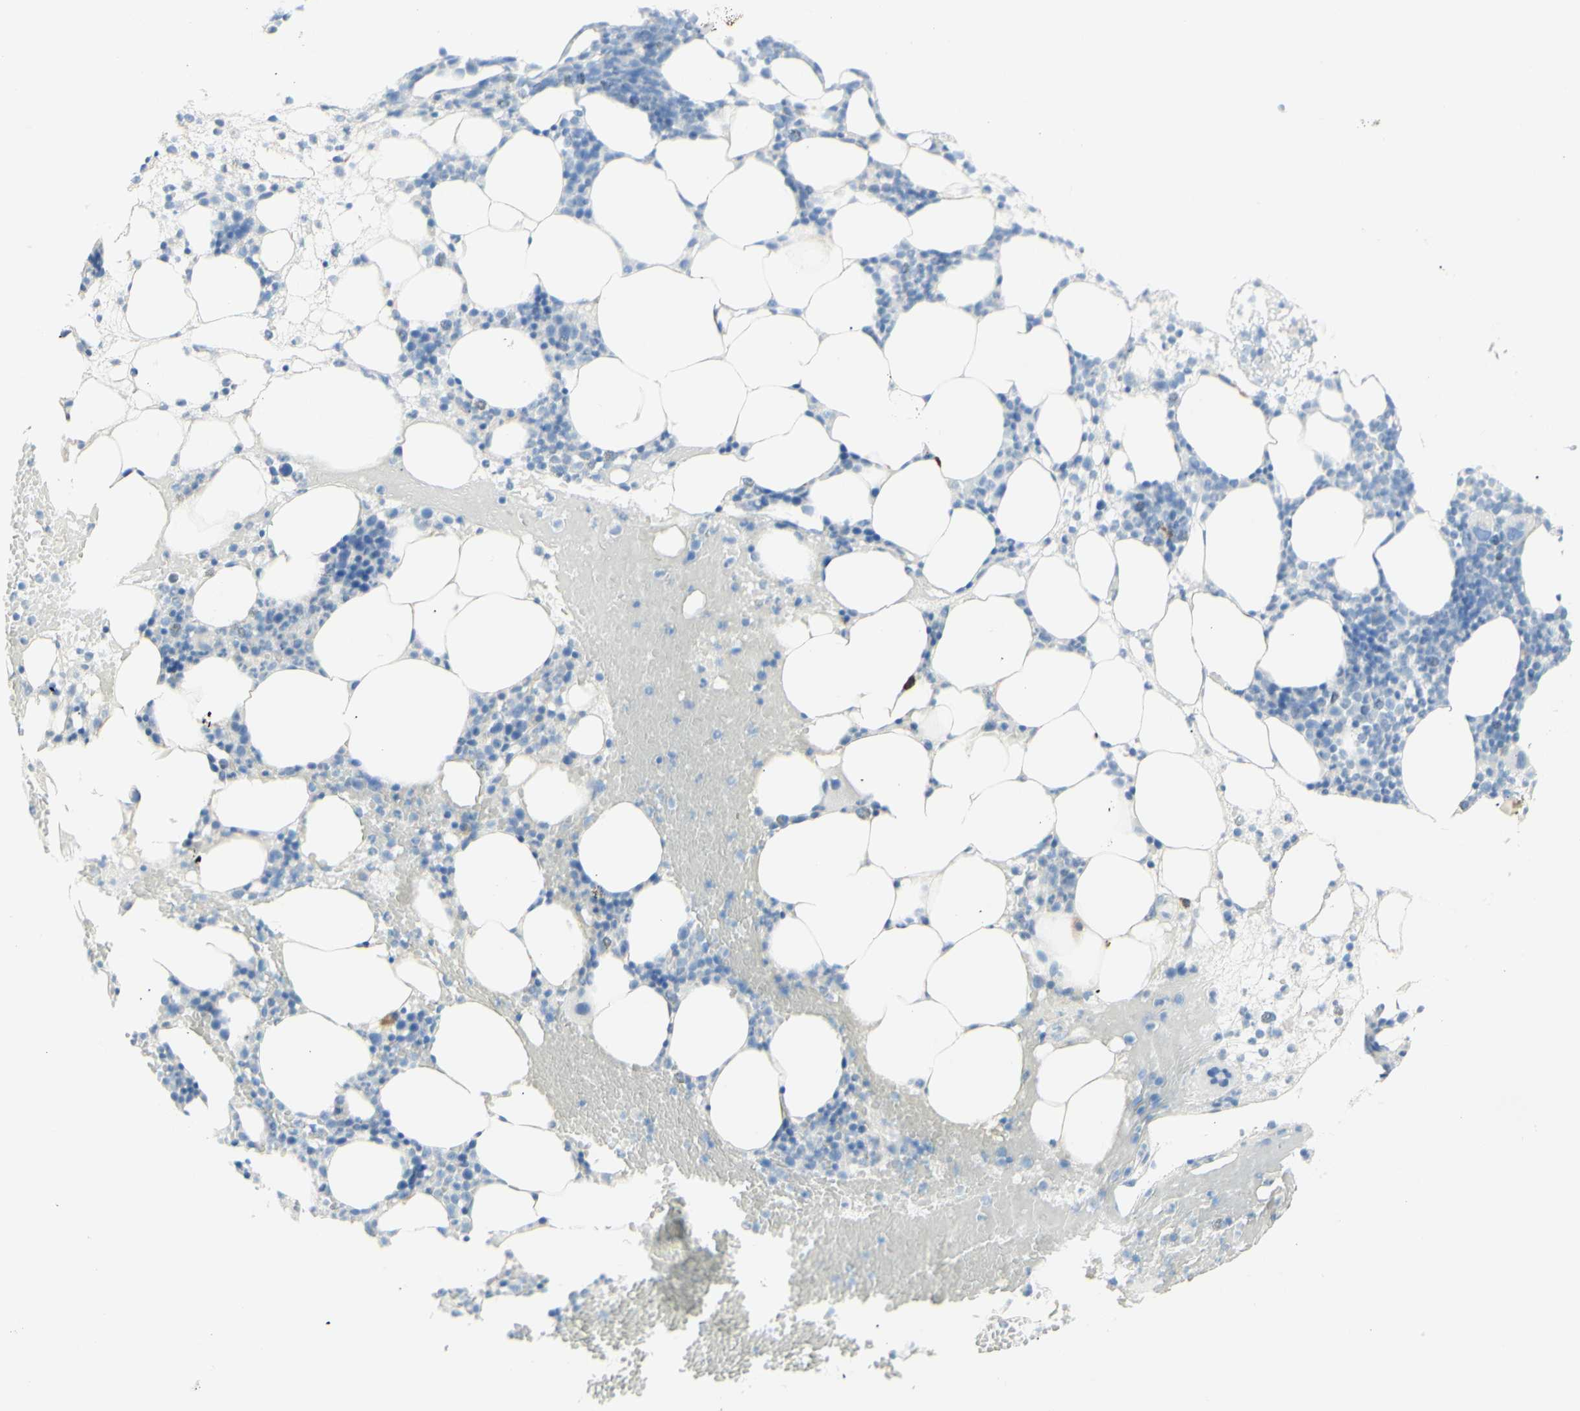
{"staining": {"intensity": "negative", "quantity": "none", "location": "none"}, "tissue": "bone marrow", "cell_type": "Hematopoietic cells", "image_type": "normal", "snomed": [{"axis": "morphology", "description": "Normal tissue, NOS"}, {"axis": "morphology", "description": "Inflammation, NOS"}, {"axis": "topography", "description": "Bone marrow"}], "caption": "Immunohistochemistry (IHC) photomicrograph of normal bone marrow: human bone marrow stained with DAB (3,3'-diaminobenzidine) displays no significant protein expression in hematopoietic cells.", "gene": "LETM1", "patient": {"sex": "female", "age": 79}}